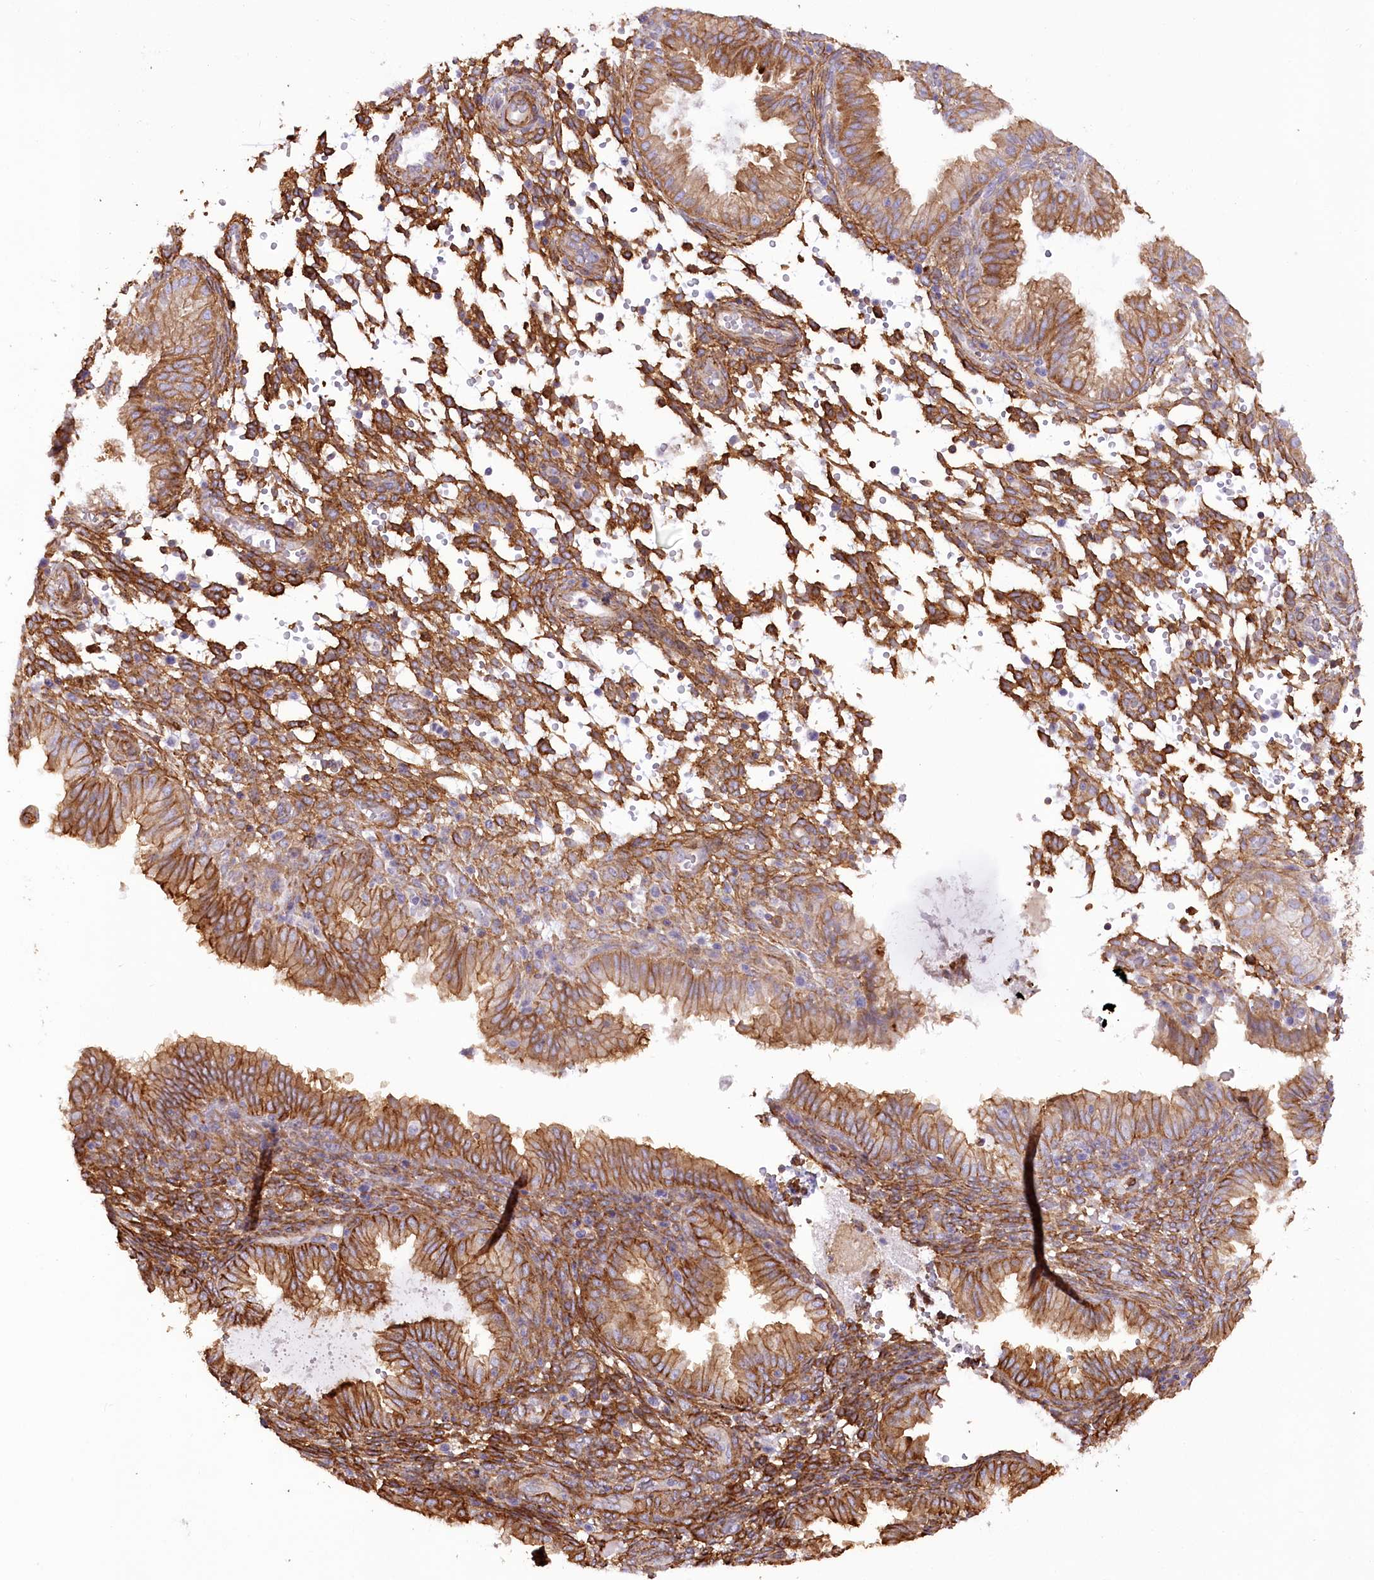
{"staining": {"intensity": "moderate", "quantity": ">75%", "location": "cytoplasmic/membranous"}, "tissue": "endometrium", "cell_type": "Cells in endometrial stroma", "image_type": "normal", "snomed": [{"axis": "morphology", "description": "Normal tissue, NOS"}, {"axis": "topography", "description": "Endometrium"}], "caption": "Unremarkable endometrium shows moderate cytoplasmic/membranous positivity in approximately >75% of cells in endometrial stroma, visualized by immunohistochemistry.", "gene": "SYNPO2", "patient": {"sex": "female", "age": 33}}